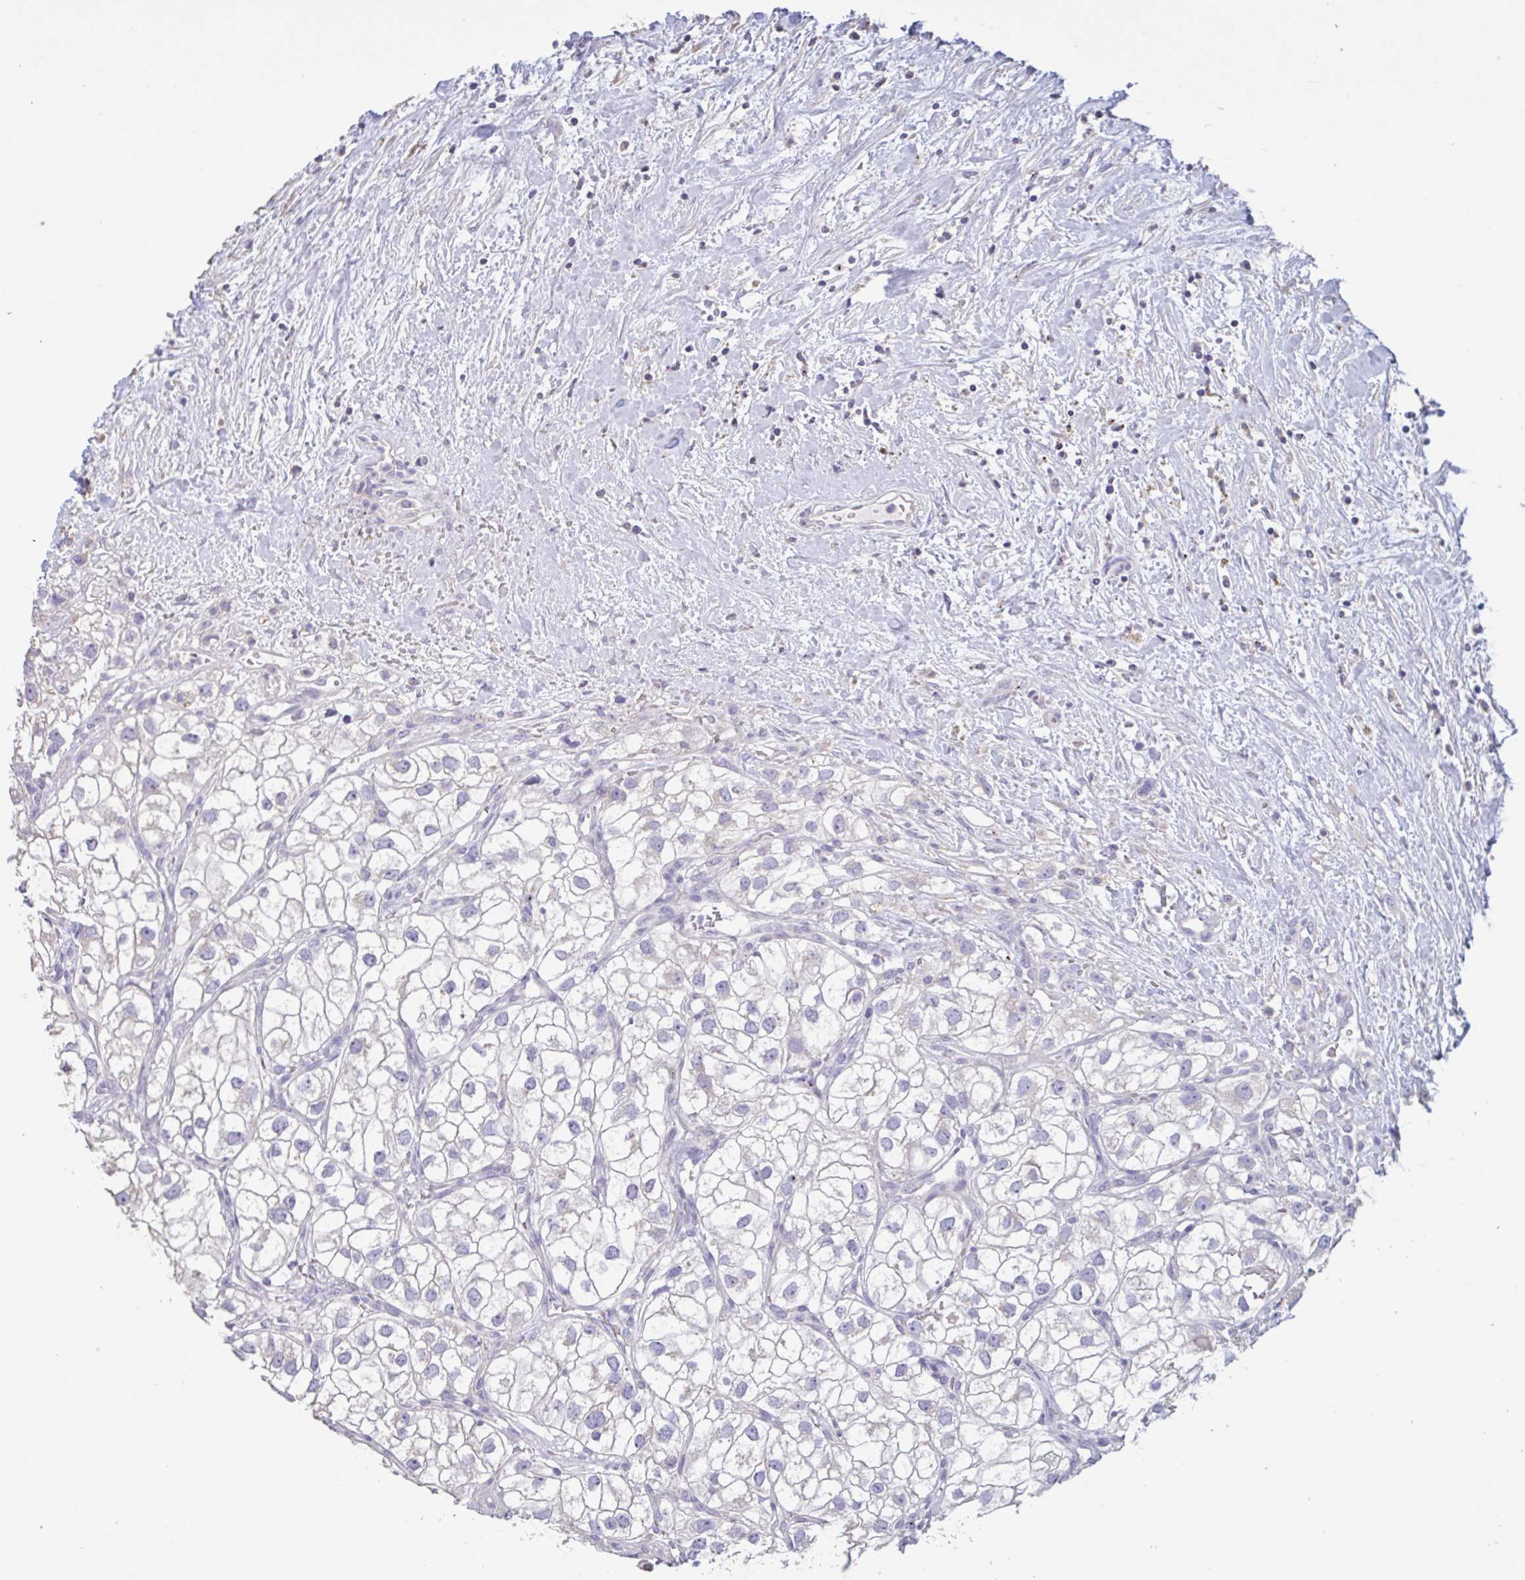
{"staining": {"intensity": "negative", "quantity": "none", "location": "none"}, "tissue": "renal cancer", "cell_type": "Tumor cells", "image_type": "cancer", "snomed": [{"axis": "morphology", "description": "Adenocarcinoma, NOS"}, {"axis": "topography", "description": "Kidney"}], "caption": "Protein analysis of renal cancer (adenocarcinoma) displays no significant positivity in tumor cells.", "gene": "CHMP5", "patient": {"sex": "male", "age": 59}}